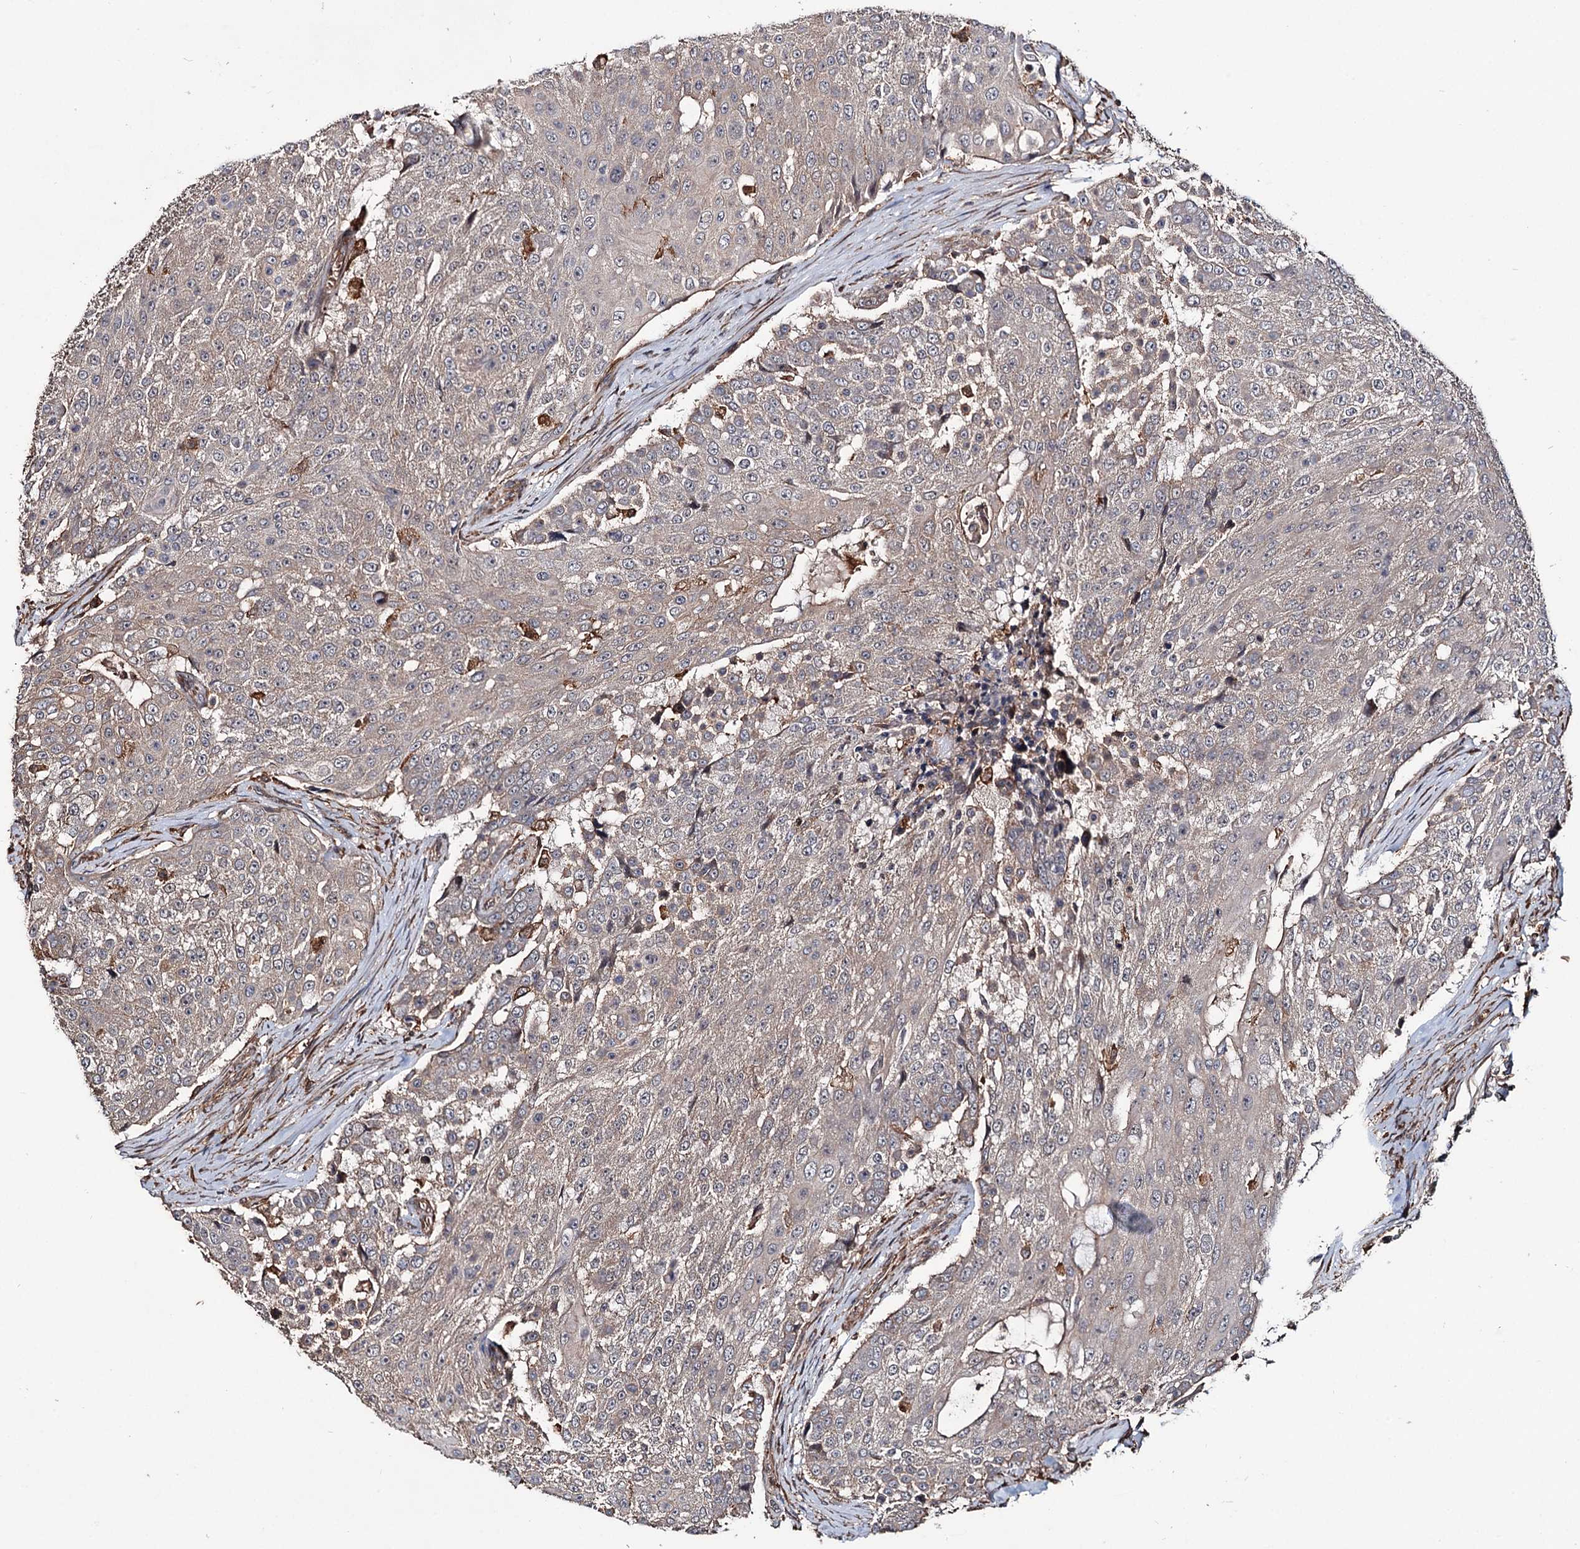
{"staining": {"intensity": "weak", "quantity": "25%-75%", "location": "cytoplasmic/membranous"}, "tissue": "urothelial cancer", "cell_type": "Tumor cells", "image_type": "cancer", "snomed": [{"axis": "morphology", "description": "Urothelial carcinoma, High grade"}, {"axis": "topography", "description": "Urinary bladder"}], "caption": "IHC micrograph of neoplastic tissue: human urothelial cancer stained using immunohistochemistry demonstrates low levels of weak protein expression localized specifically in the cytoplasmic/membranous of tumor cells, appearing as a cytoplasmic/membranous brown color.", "gene": "GRIP1", "patient": {"sex": "female", "age": 63}}